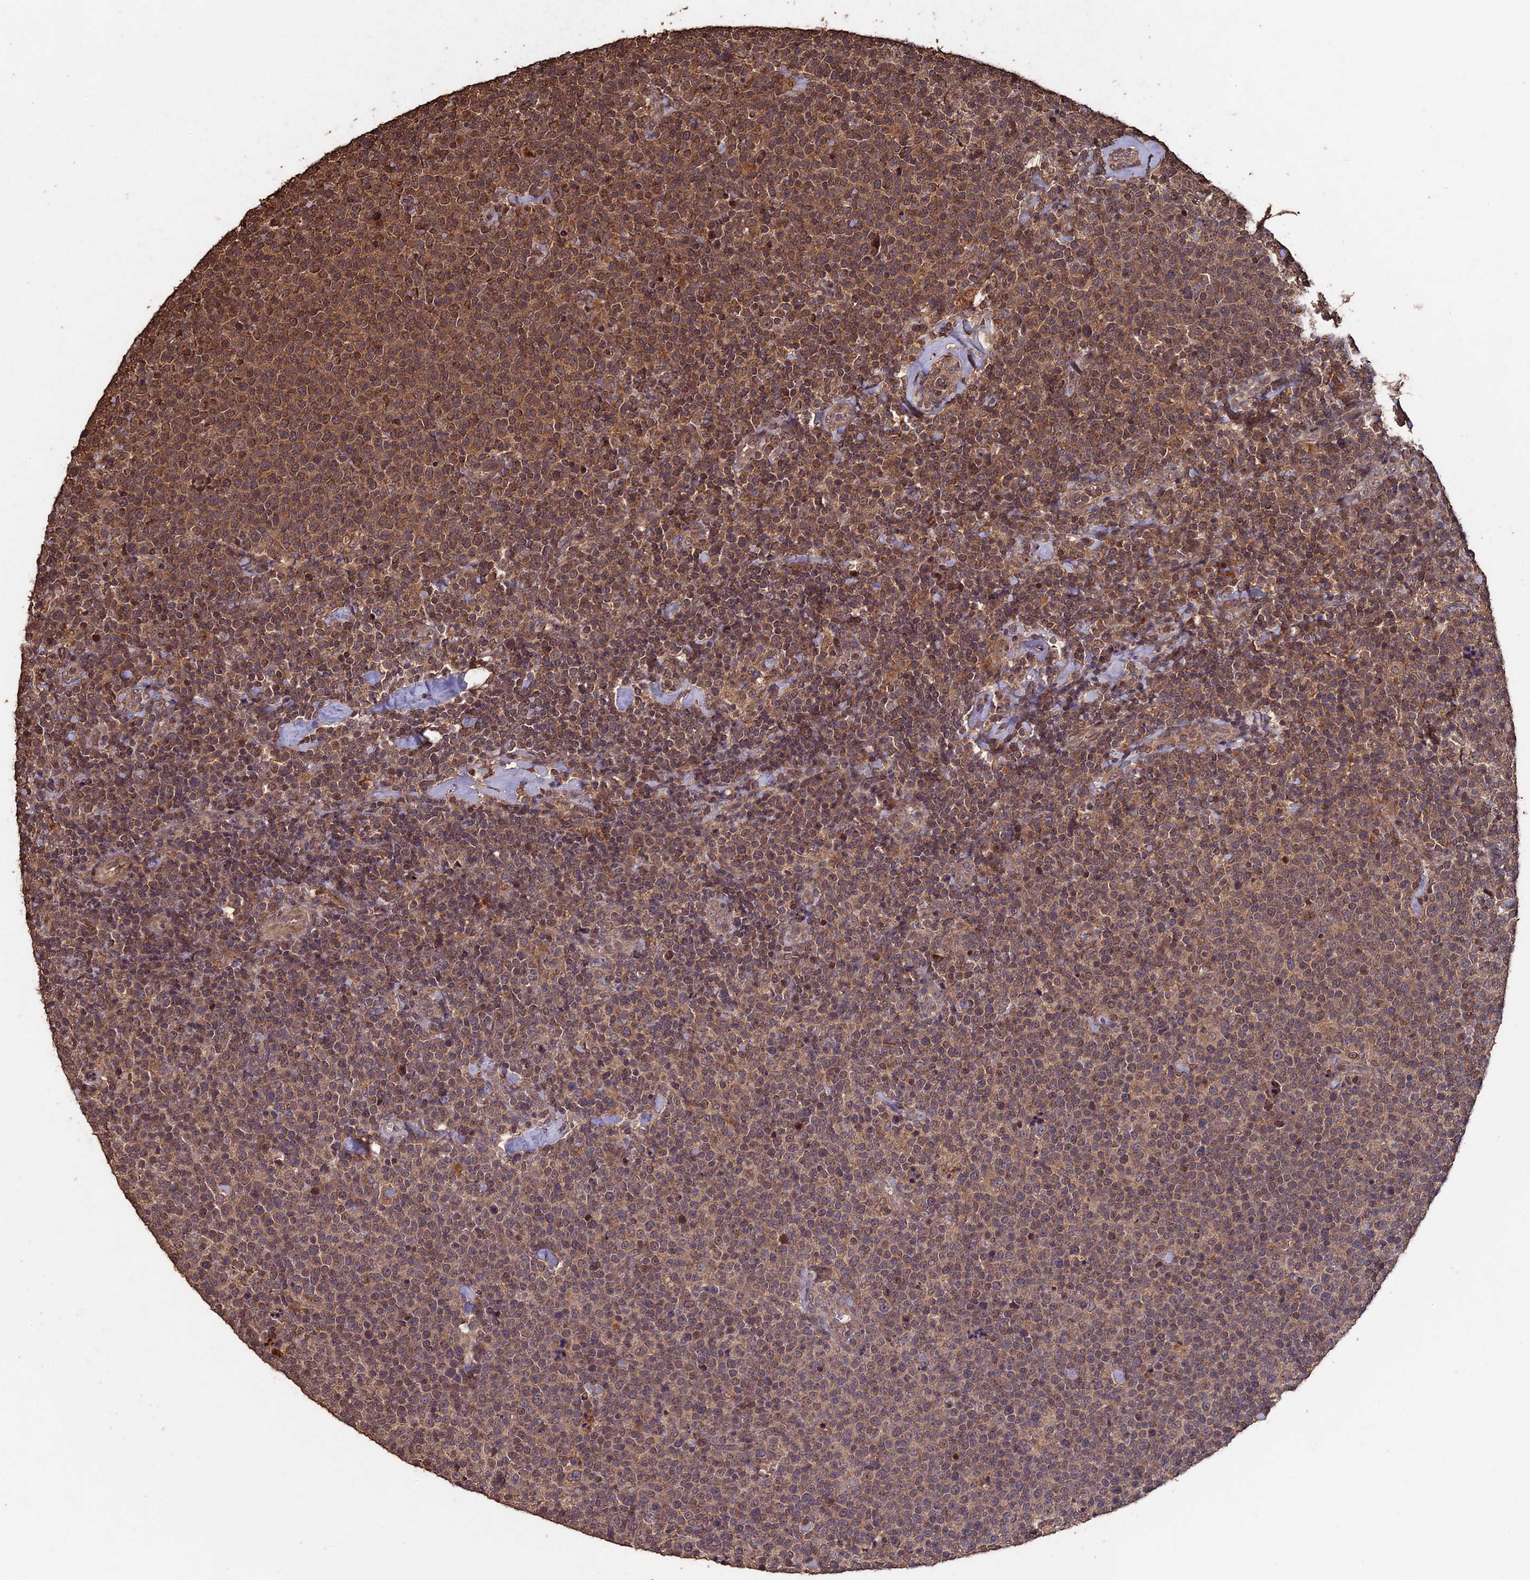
{"staining": {"intensity": "moderate", "quantity": ">75%", "location": "cytoplasmic/membranous"}, "tissue": "lymphoma", "cell_type": "Tumor cells", "image_type": "cancer", "snomed": [{"axis": "morphology", "description": "Malignant lymphoma, non-Hodgkin's type, High grade"}, {"axis": "topography", "description": "Lymph node"}], "caption": "This is an image of immunohistochemistry (IHC) staining of high-grade malignant lymphoma, non-Hodgkin's type, which shows moderate staining in the cytoplasmic/membranous of tumor cells.", "gene": "HUNK", "patient": {"sex": "male", "age": 61}}